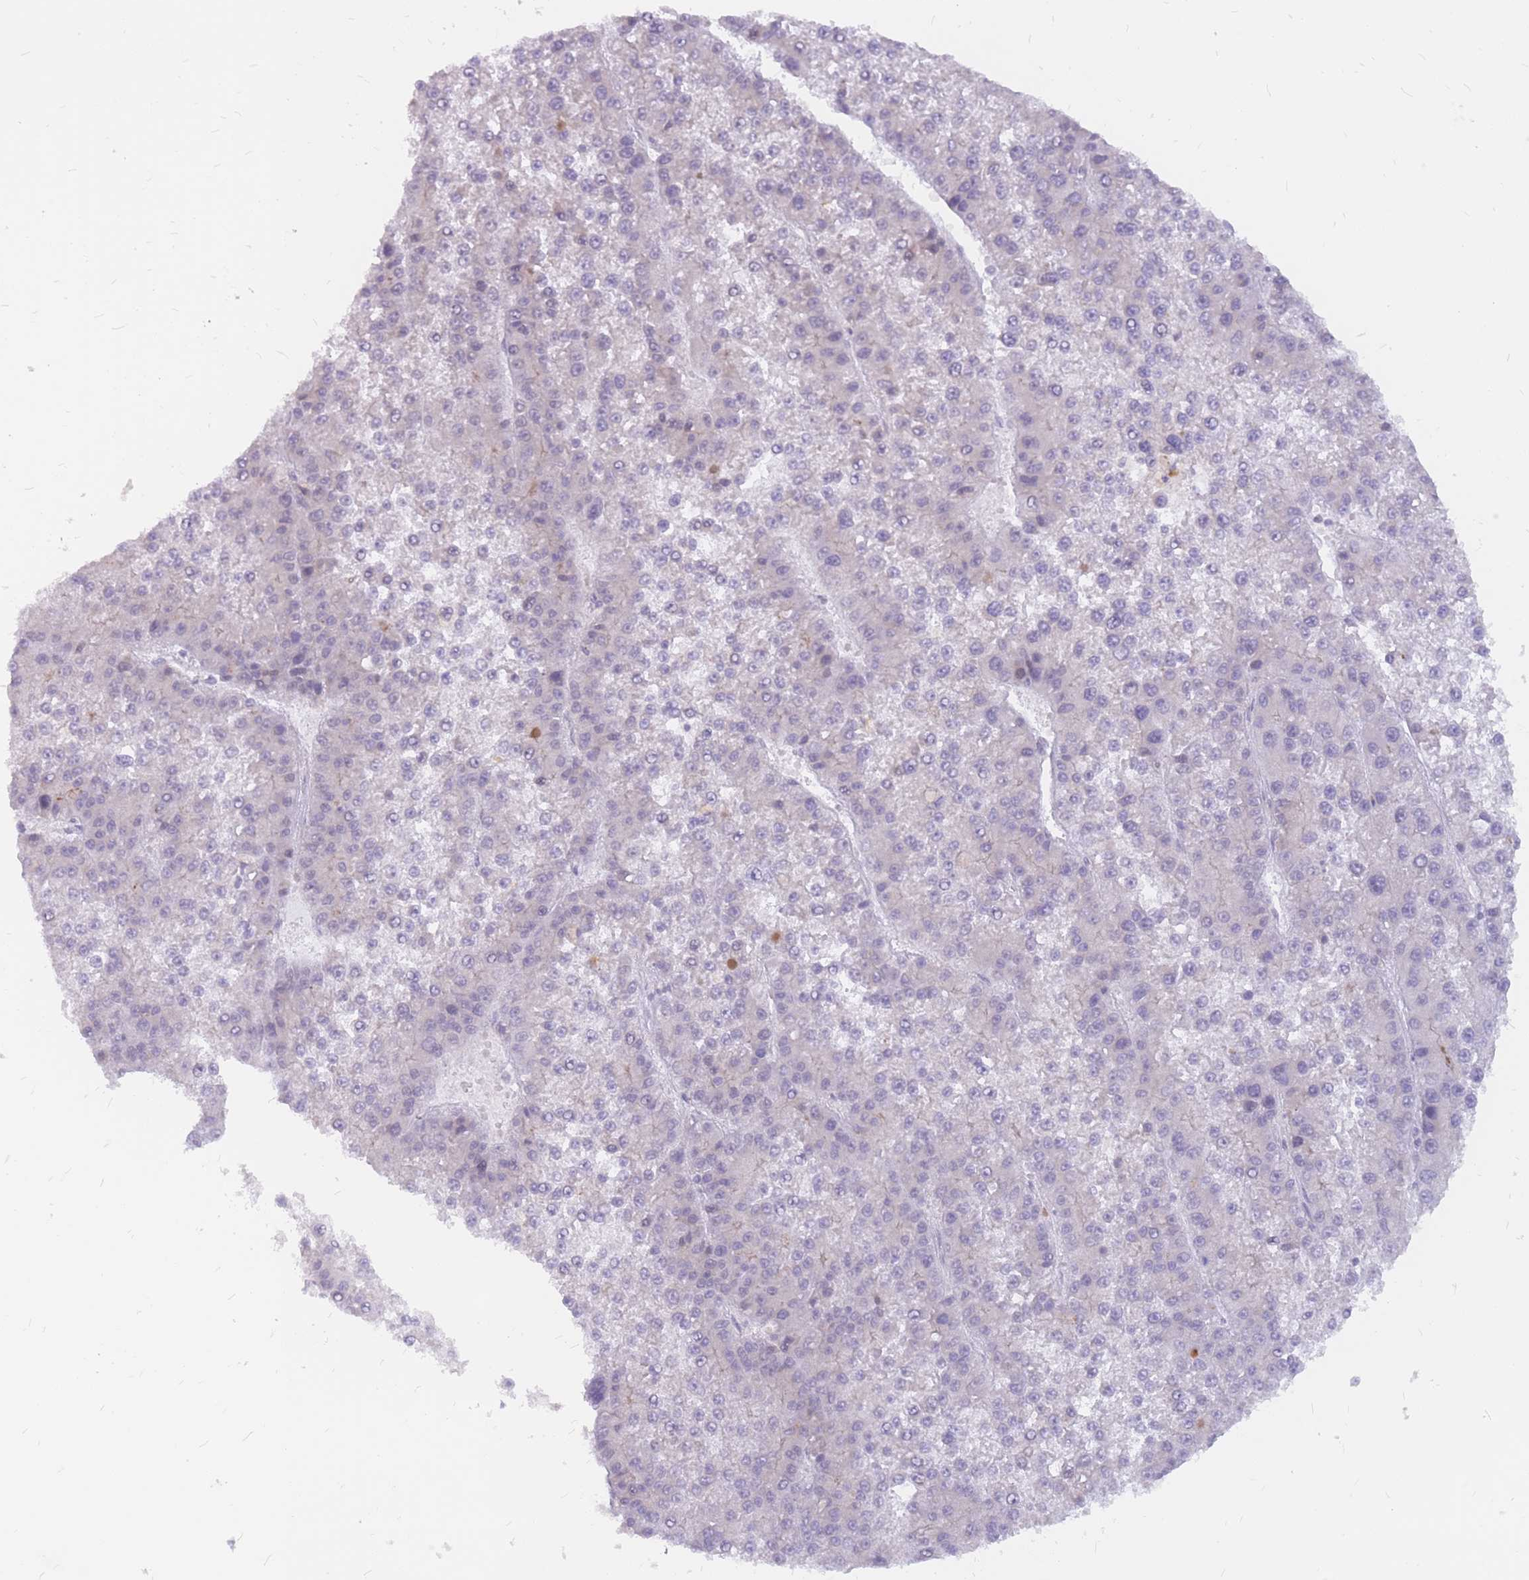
{"staining": {"intensity": "negative", "quantity": "none", "location": "none"}, "tissue": "liver cancer", "cell_type": "Tumor cells", "image_type": "cancer", "snomed": [{"axis": "morphology", "description": "Carcinoma, Hepatocellular, NOS"}, {"axis": "topography", "description": "Liver"}], "caption": "Immunohistochemistry (IHC) of human liver cancer reveals no positivity in tumor cells. (DAB immunohistochemistry (IHC), high magnification).", "gene": "ADD2", "patient": {"sex": "female", "age": 73}}